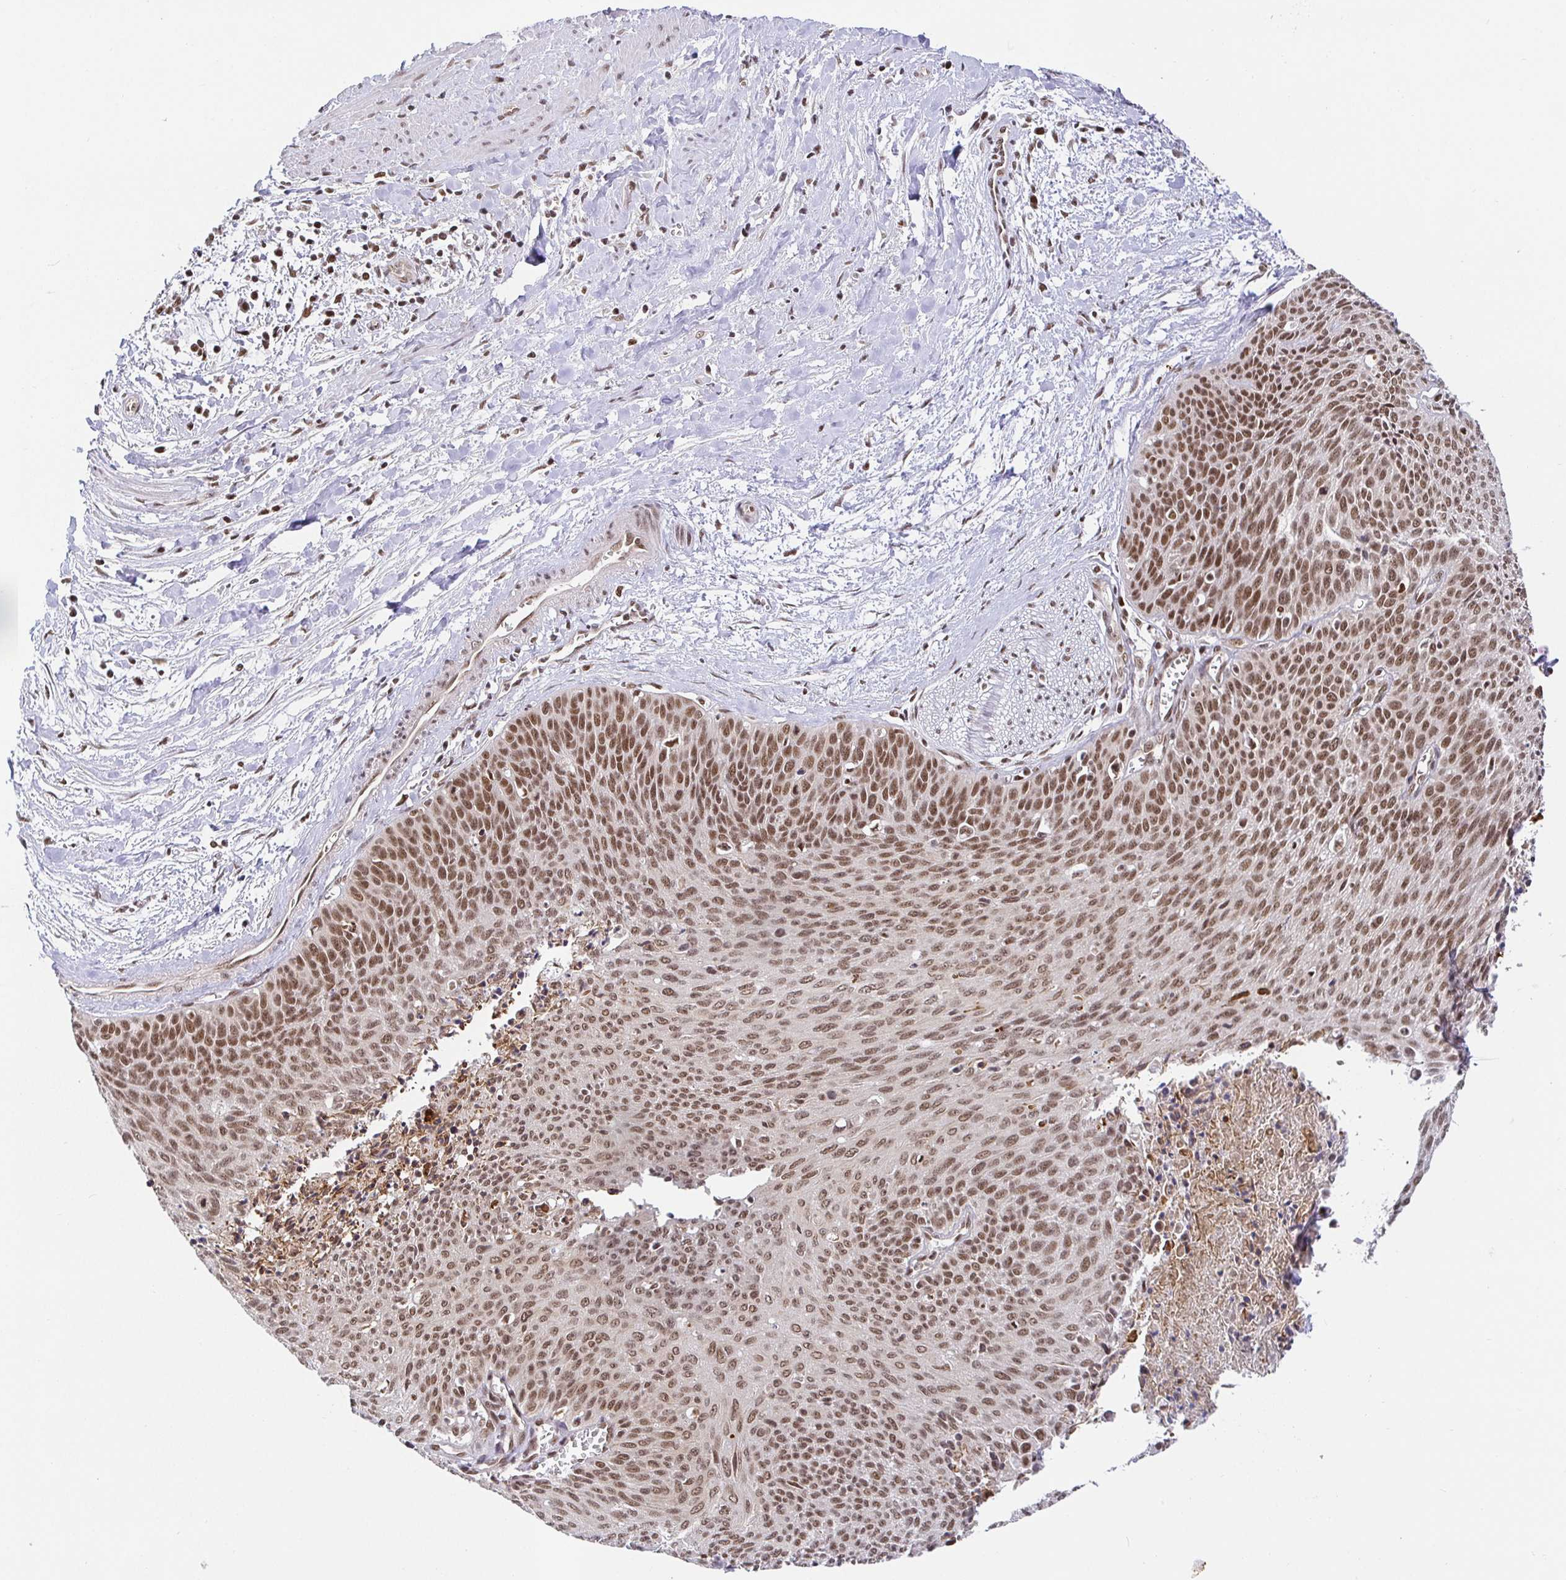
{"staining": {"intensity": "moderate", "quantity": ">75%", "location": "nuclear"}, "tissue": "cervical cancer", "cell_type": "Tumor cells", "image_type": "cancer", "snomed": [{"axis": "morphology", "description": "Squamous cell carcinoma, NOS"}, {"axis": "topography", "description": "Cervix"}], "caption": "This image shows immunohistochemistry (IHC) staining of squamous cell carcinoma (cervical), with medium moderate nuclear expression in about >75% of tumor cells.", "gene": "USF1", "patient": {"sex": "female", "age": 55}}